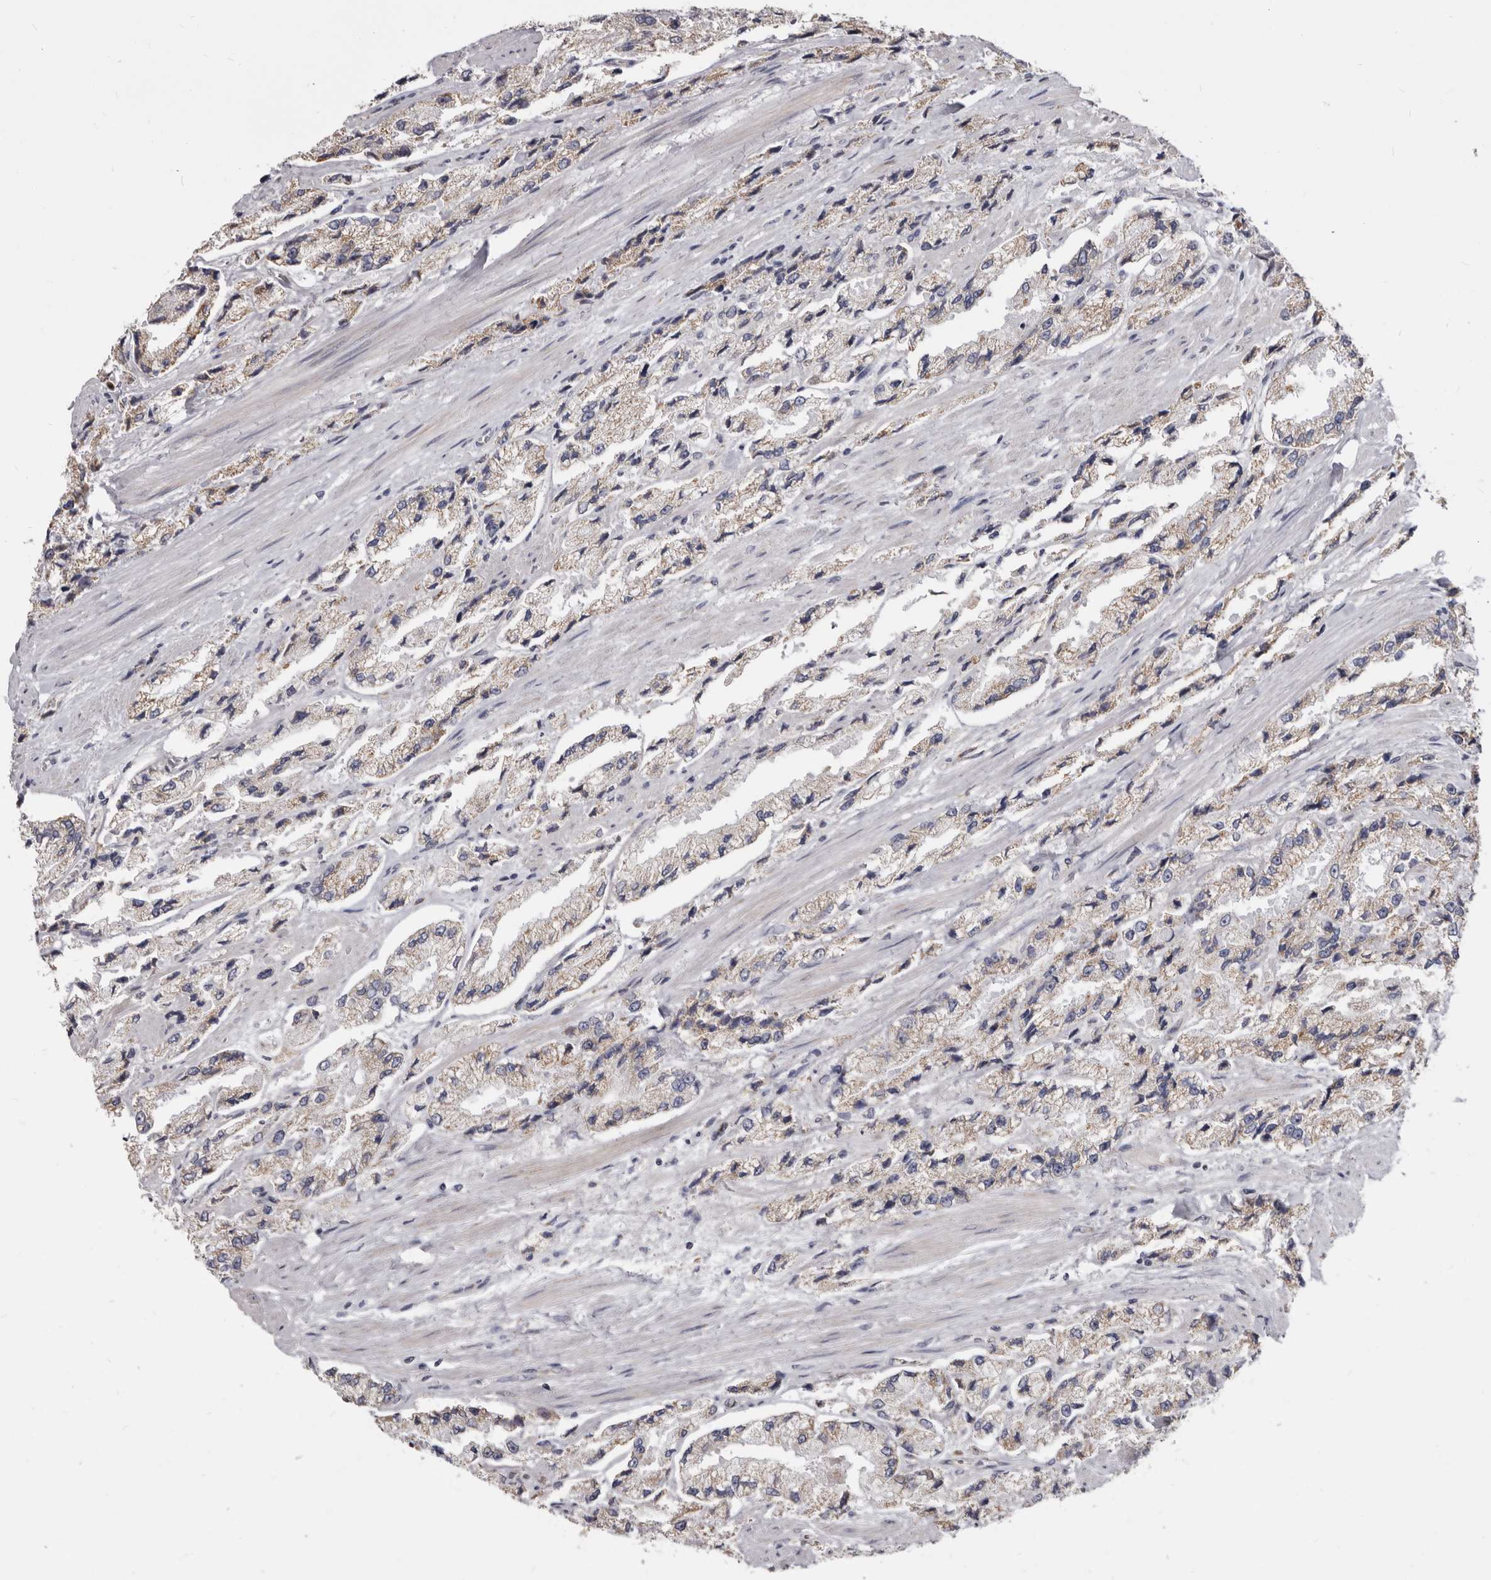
{"staining": {"intensity": "weak", "quantity": "25%-75%", "location": "cytoplasmic/membranous"}, "tissue": "prostate cancer", "cell_type": "Tumor cells", "image_type": "cancer", "snomed": [{"axis": "morphology", "description": "Adenocarcinoma, High grade"}, {"axis": "topography", "description": "Prostate"}], "caption": "Protein expression analysis of human adenocarcinoma (high-grade) (prostate) reveals weak cytoplasmic/membranous staining in approximately 25%-75% of tumor cells.", "gene": "FMO2", "patient": {"sex": "male", "age": 58}}